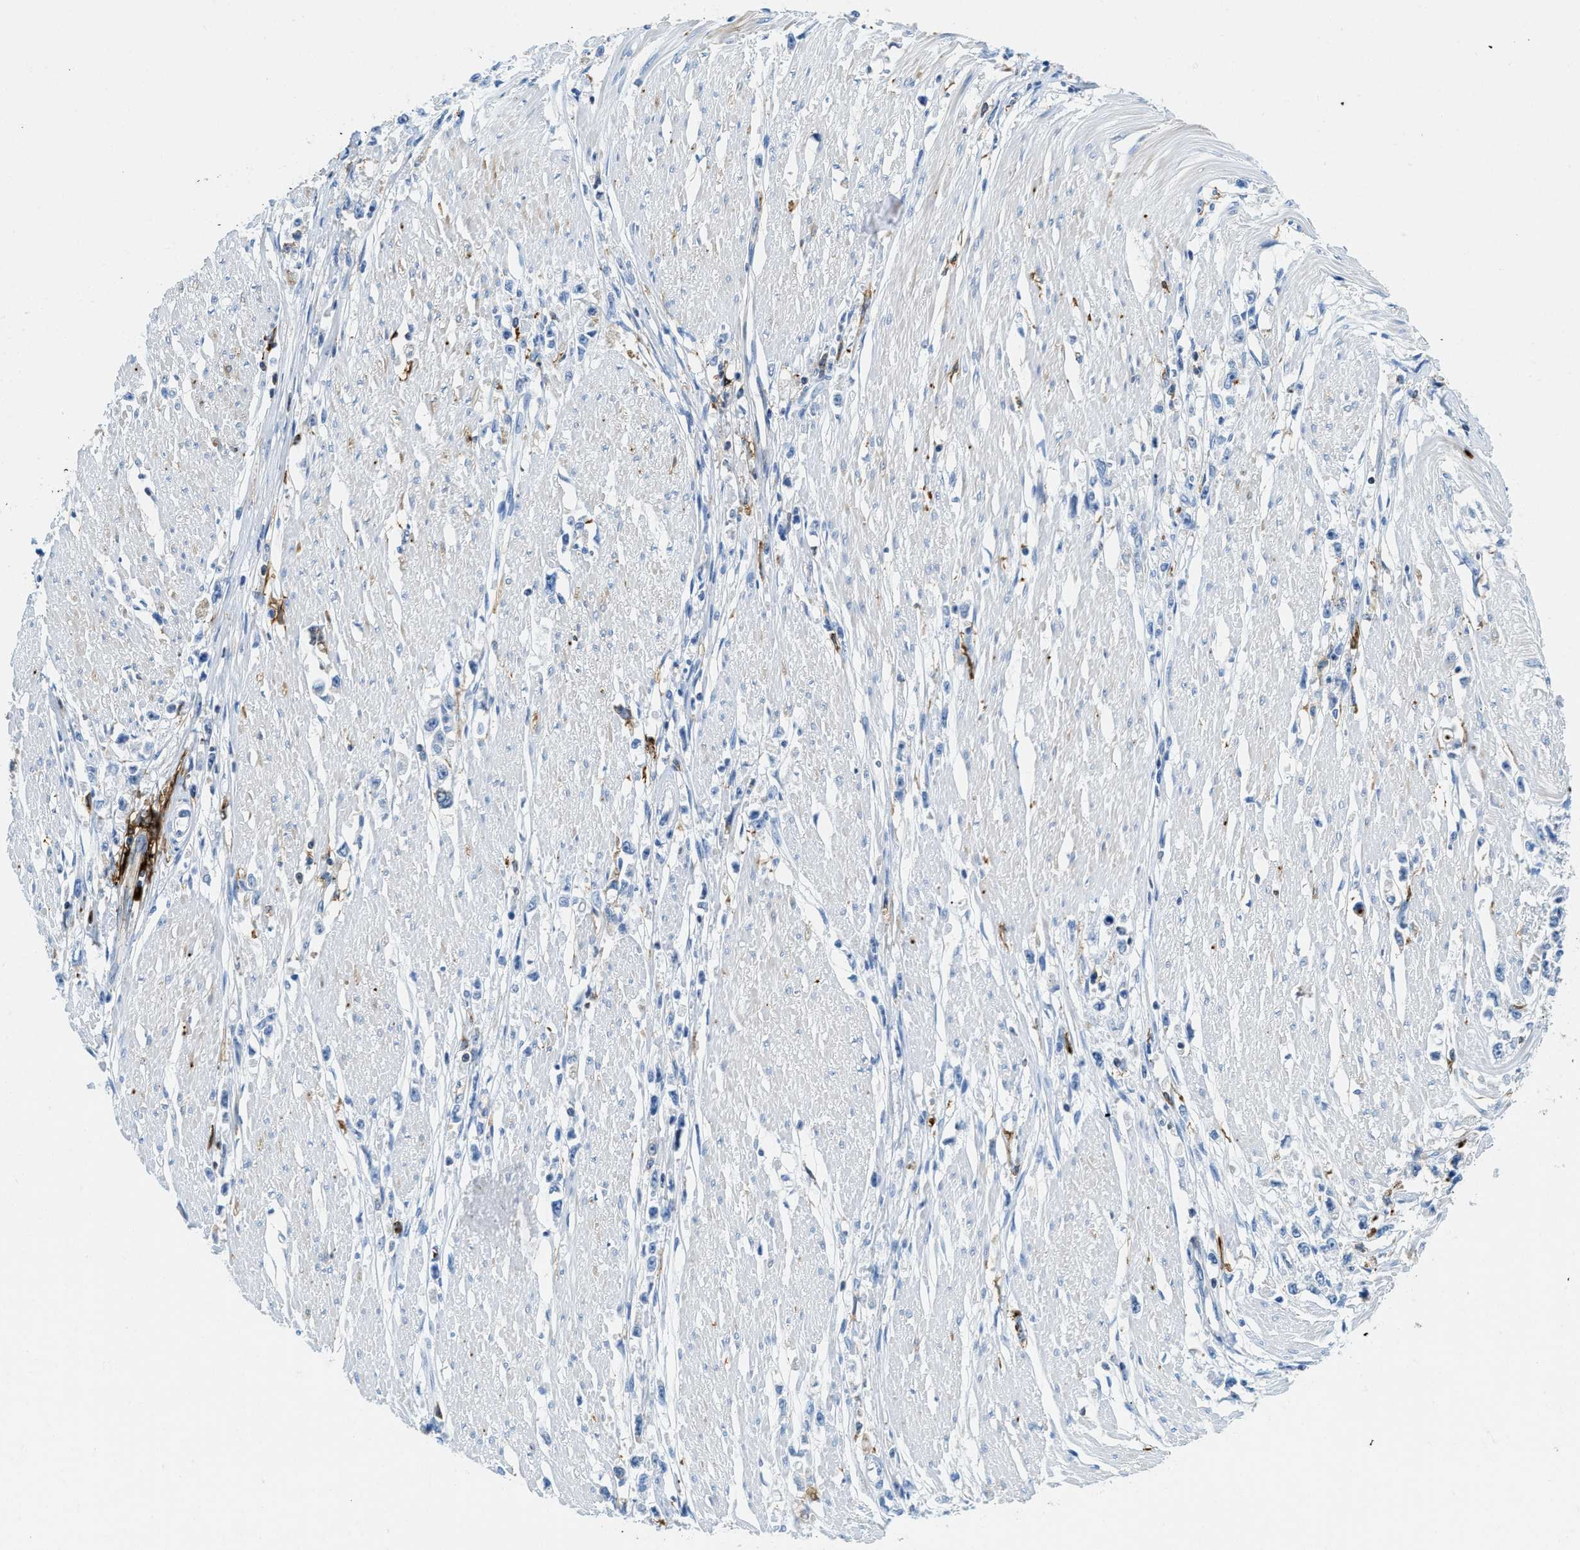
{"staining": {"intensity": "negative", "quantity": "none", "location": "none"}, "tissue": "stomach cancer", "cell_type": "Tumor cells", "image_type": "cancer", "snomed": [{"axis": "morphology", "description": "Adenocarcinoma, NOS"}, {"axis": "topography", "description": "Stomach"}], "caption": "High magnification brightfield microscopy of stomach cancer (adenocarcinoma) stained with DAB (3,3'-diaminobenzidine) (brown) and counterstained with hematoxylin (blue): tumor cells show no significant staining. (DAB immunohistochemistry (IHC) visualized using brightfield microscopy, high magnification).", "gene": "CD226", "patient": {"sex": "female", "age": 59}}